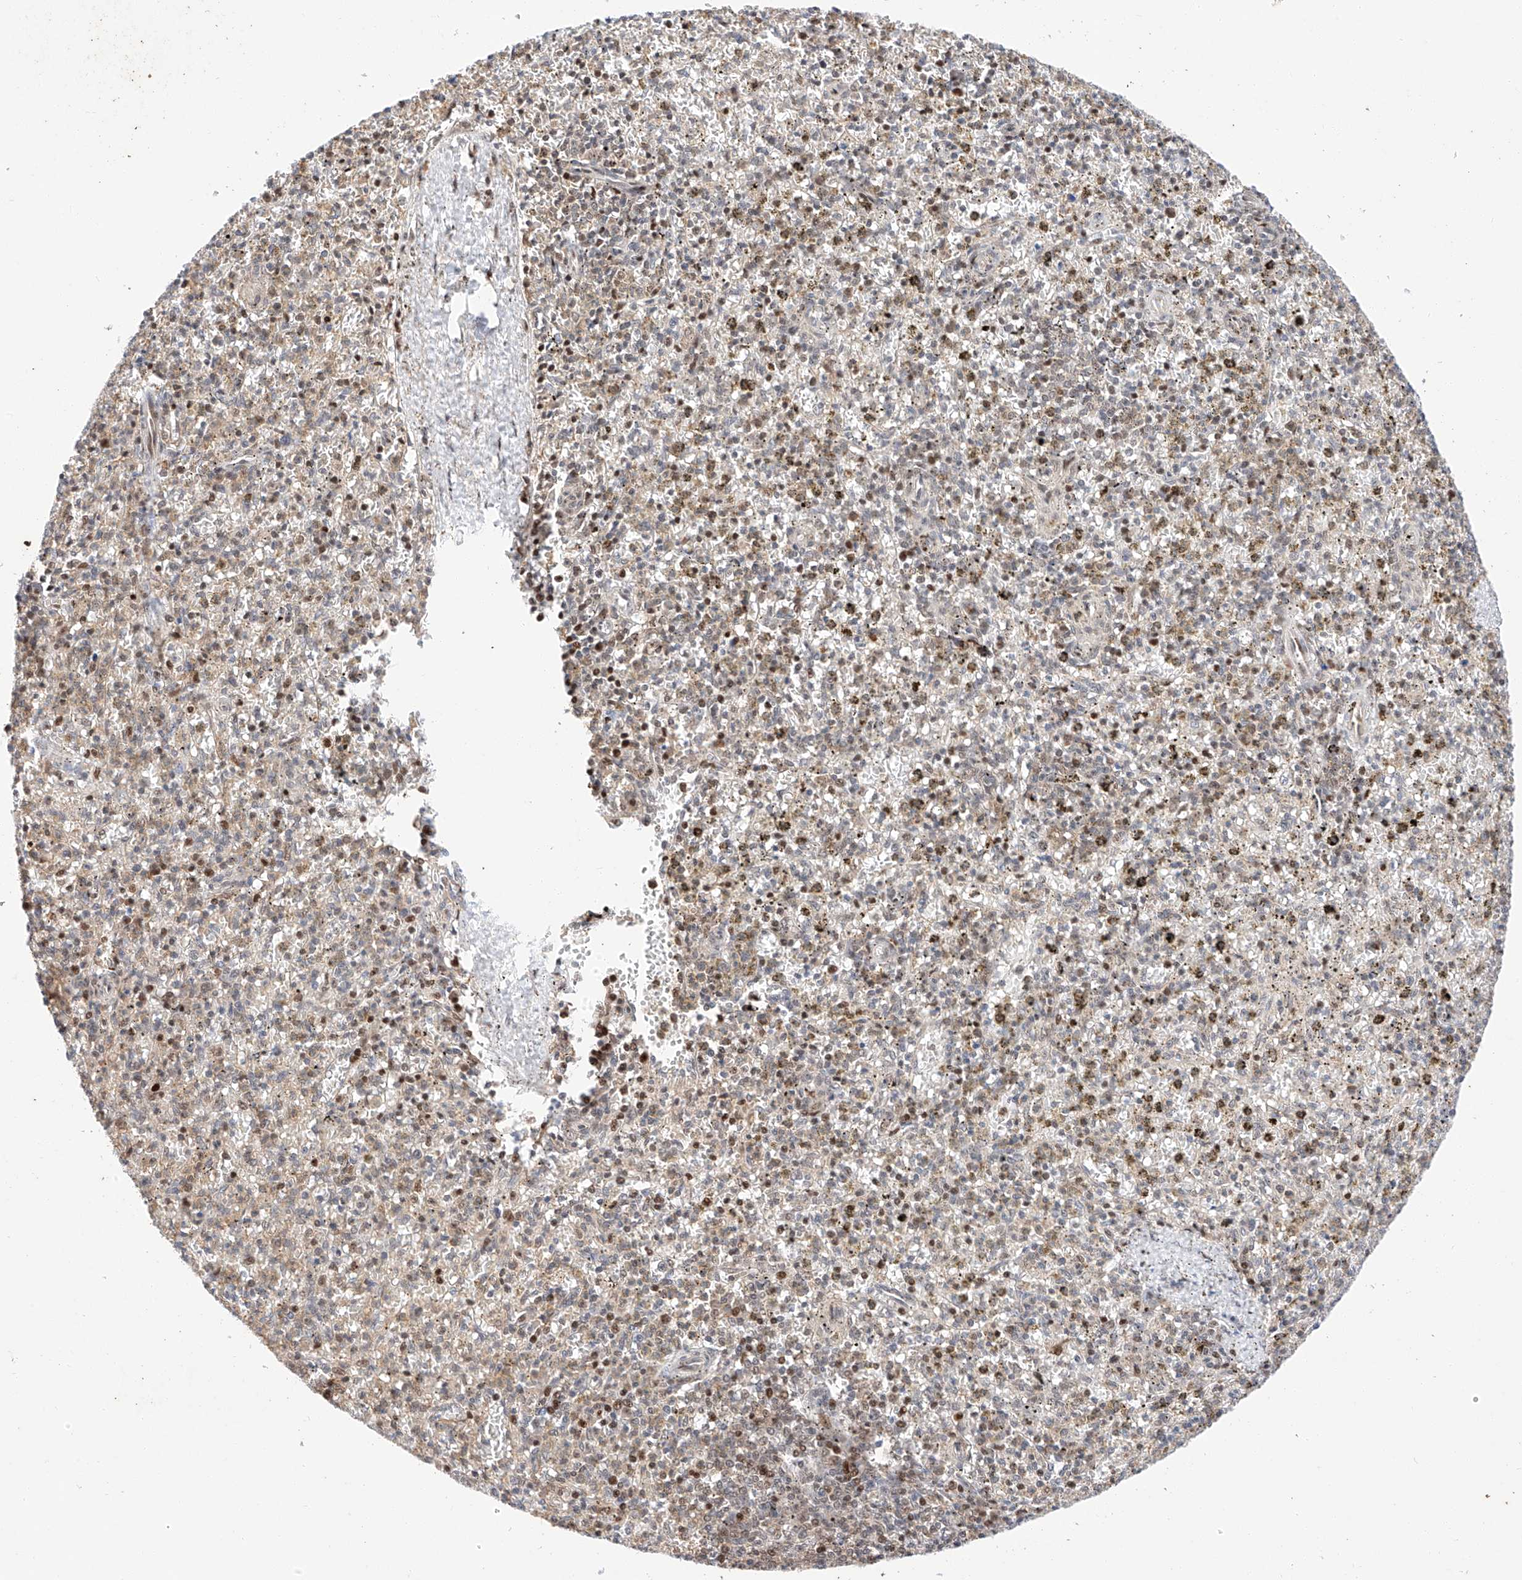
{"staining": {"intensity": "moderate", "quantity": "<25%", "location": "nuclear"}, "tissue": "spleen", "cell_type": "Cells in red pulp", "image_type": "normal", "snomed": [{"axis": "morphology", "description": "Normal tissue, NOS"}, {"axis": "topography", "description": "Spleen"}], "caption": "Immunohistochemistry of normal human spleen shows low levels of moderate nuclear expression in about <25% of cells in red pulp.", "gene": "HDAC9", "patient": {"sex": "male", "age": 72}}